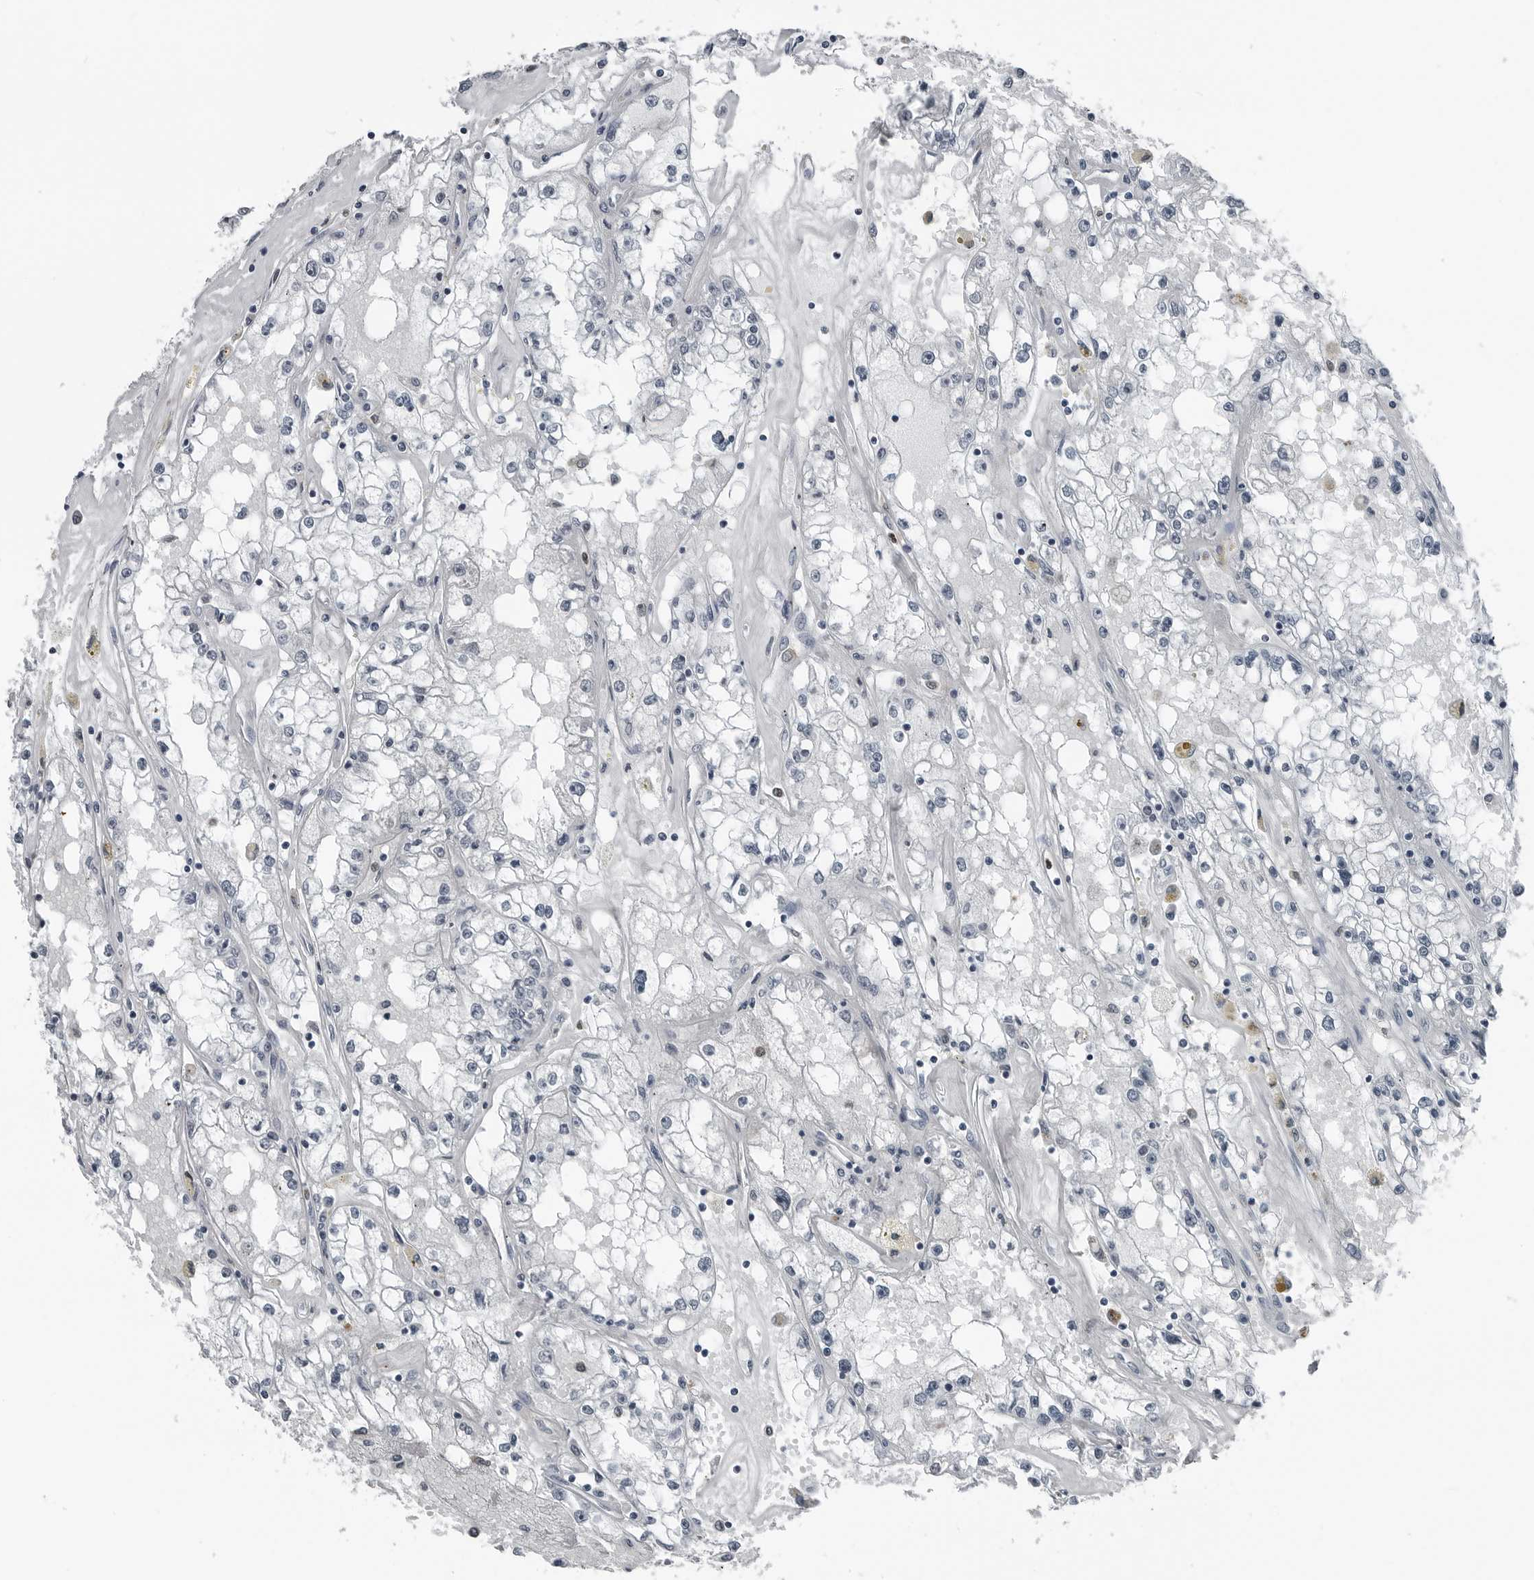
{"staining": {"intensity": "negative", "quantity": "none", "location": "none"}, "tissue": "renal cancer", "cell_type": "Tumor cells", "image_type": "cancer", "snomed": [{"axis": "morphology", "description": "Adenocarcinoma, NOS"}, {"axis": "topography", "description": "Kidney"}], "caption": "IHC histopathology image of neoplastic tissue: renal cancer stained with DAB (3,3'-diaminobenzidine) exhibits no significant protein expression in tumor cells.", "gene": "AKR1A1", "patient": {"sex": "male", "age": 56}}